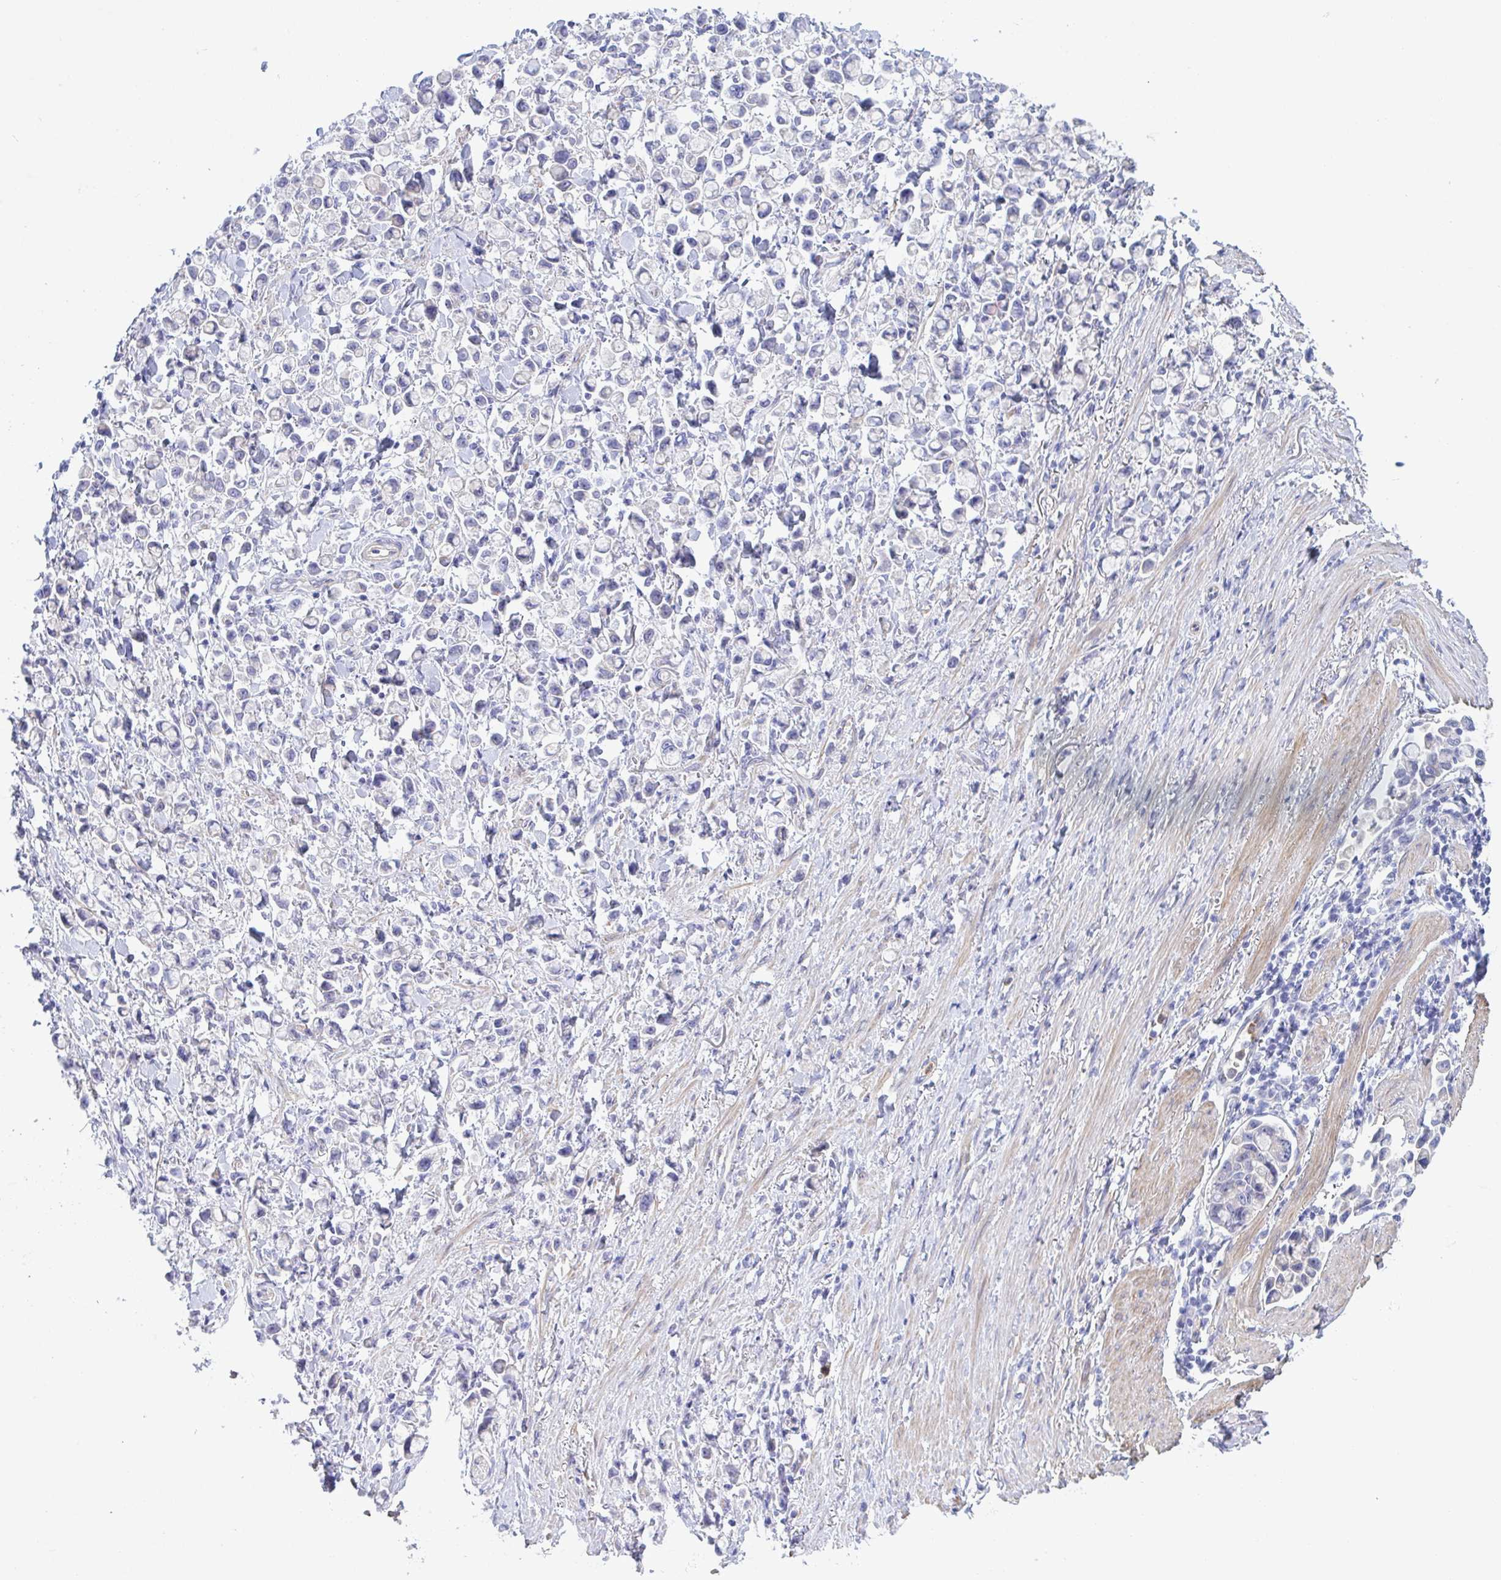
{"staining": {"intensity": "negative", "quantity": "none", "location": "none"}, "tissue": "stomach cancer", "cell_type": "Tumor cells", "image_type": "cancer", "snomed": [{"axis": "morphology", "description": "Adenocarcinoma, NOS"}, {"axis": "topography", "description": "Stomach"}], "caption": "A high-resolution histopathology image shows immunohistochemistry (IHC) staining of adenocarcinoma (stomach), which displays no significant positivity in tumor cells.", "gene": "CEP170B", "patient": {"sex": "female", "age": 81}}